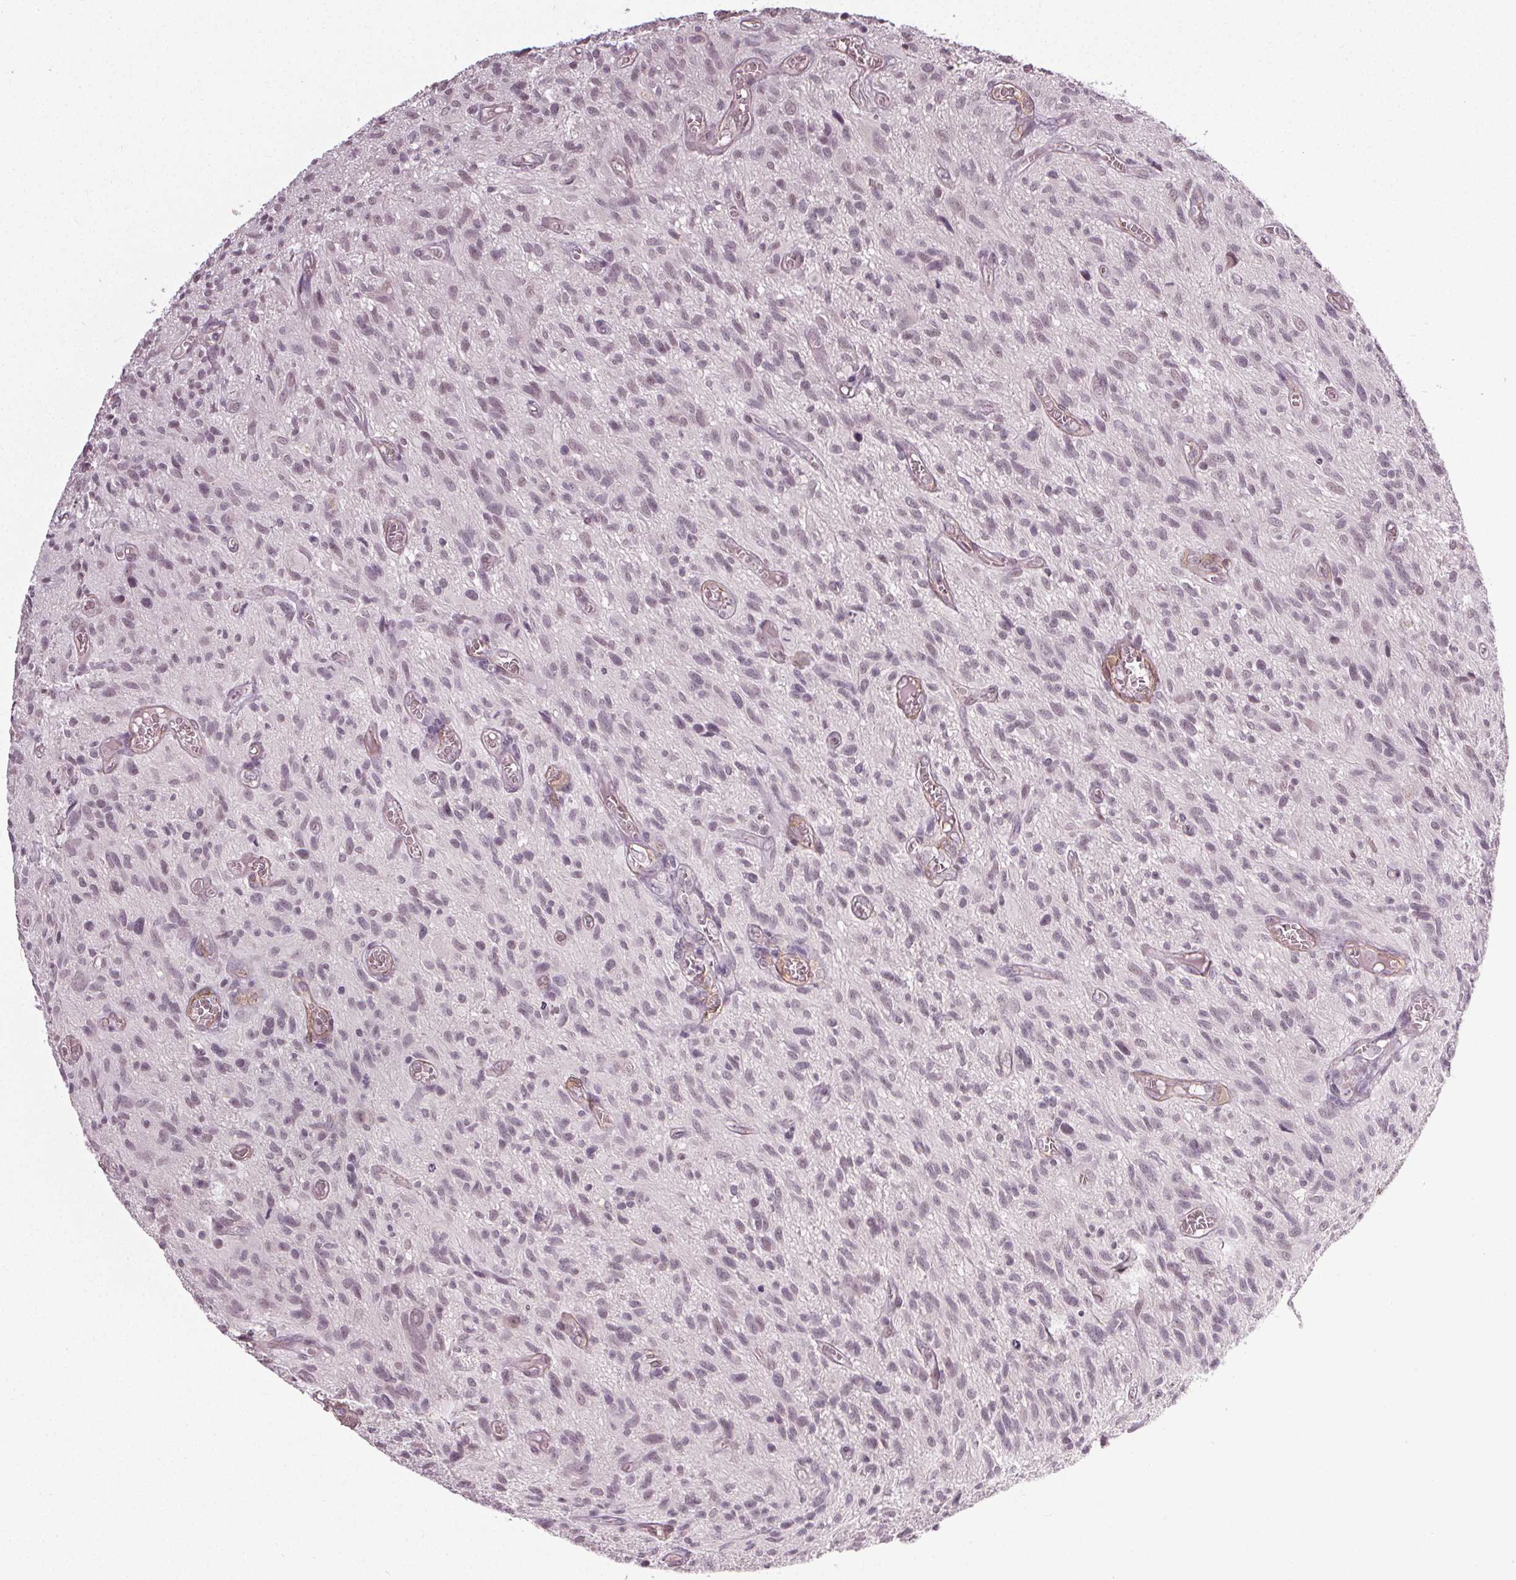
{"staining": {"intensity": "negative", "quantity": "none", "location": "none"}, "tissue": "glioma", "cell_type": "Tumor cells", "image_type": "cancer", "snomed": [{"axis": "morphology", "description": "Glioma, malignant, High grade"}, {"axis": "topography", "description": "Brain"}], "caption": "The immunohistochemistry (IHC) photomicrograph has no significant expression in tumor cells of malignant high-grade glioma tissue. (DAB (3,3'-diaminobenzidine) IHC, high magnification).", "gene": "PKP1", "patient": {"sex": "male", "age": 75}}